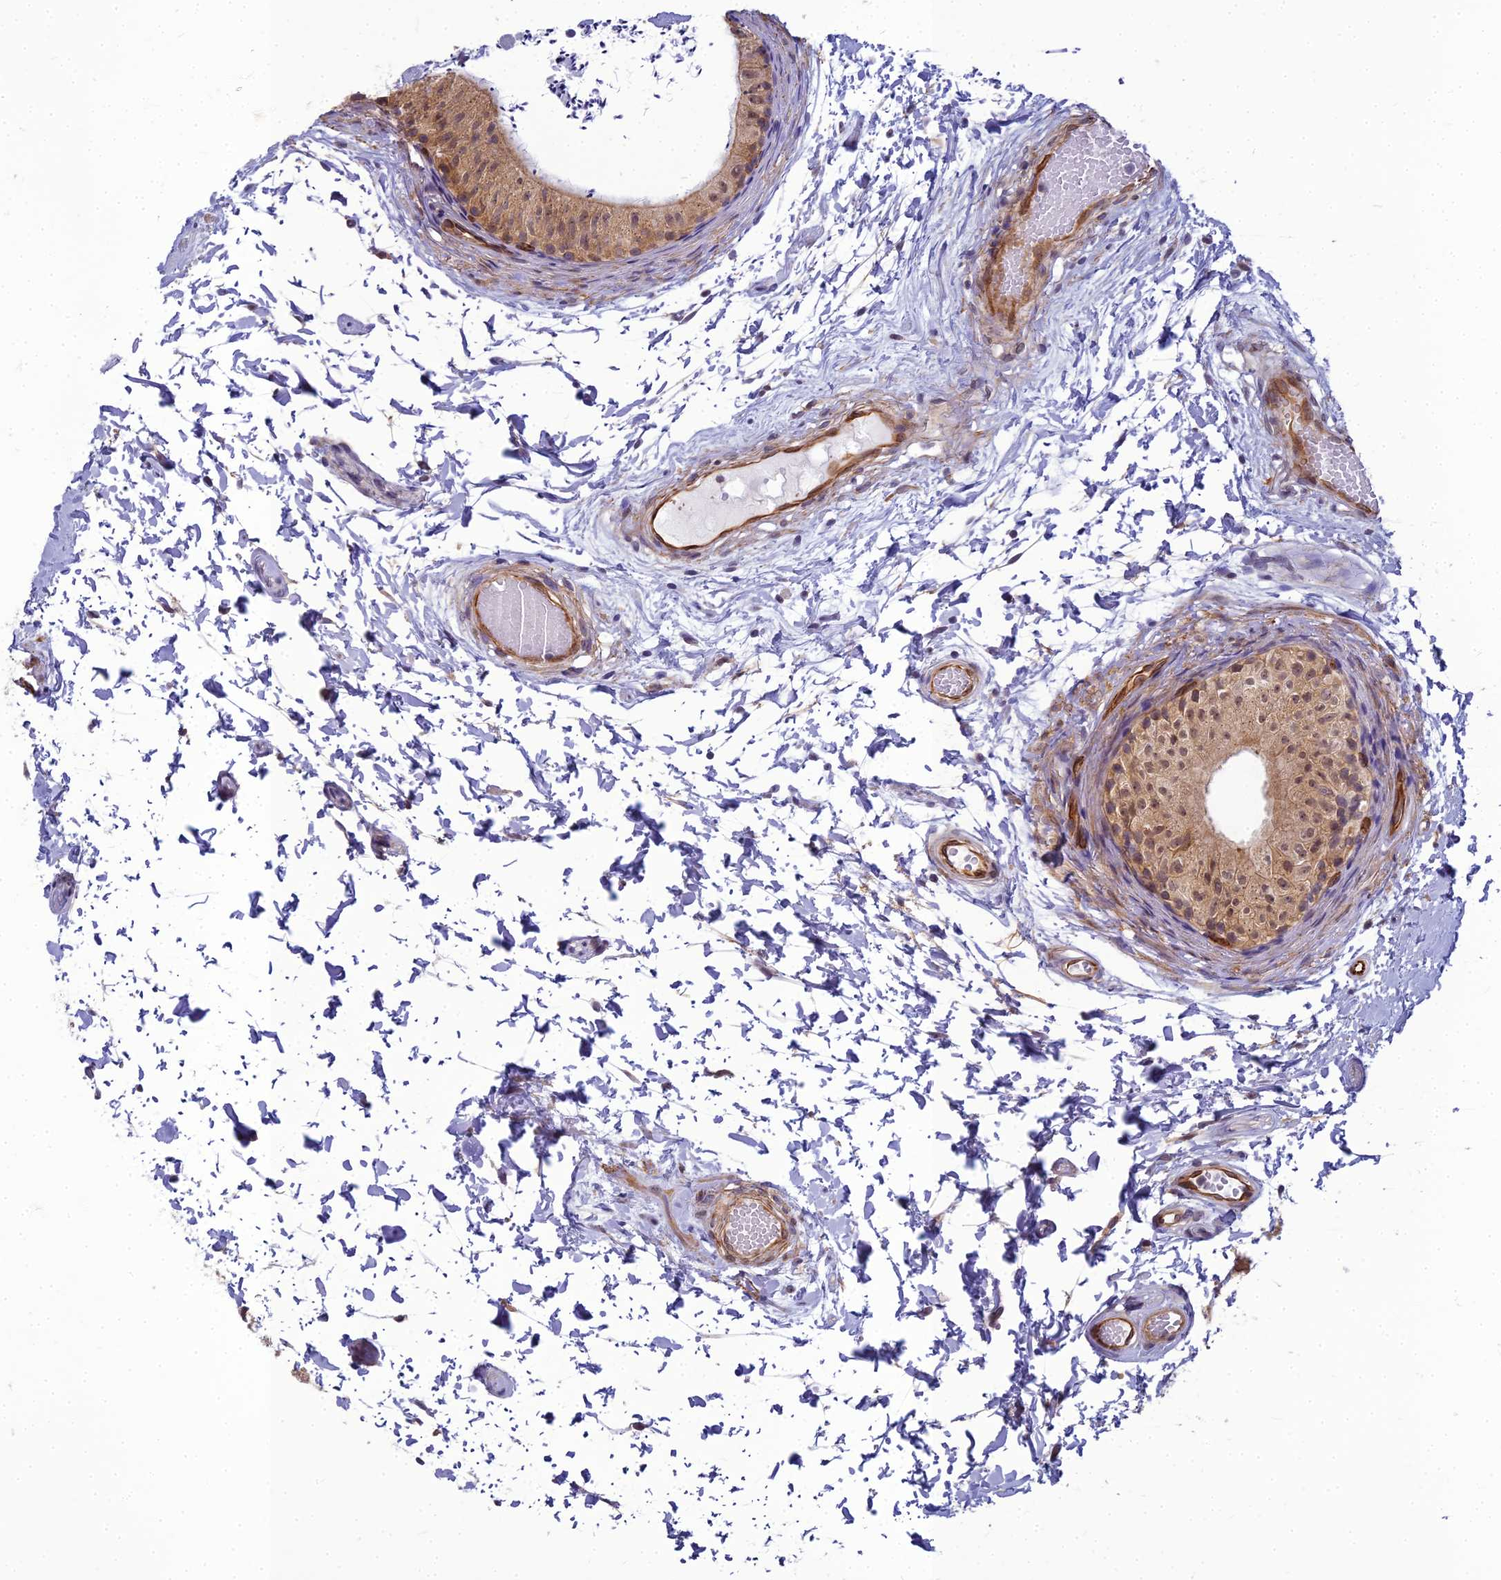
{"staining": {"intensity": "moderate", "quantity": ">75%", "location": "cytoplasmic/membranous,nuclear"}, "tissue": "epididymis", "cell_type": "Glandular cells", "image_type": "normal", "snomed": [{"axis": "morphology", "description": "Normal tissue, NOS"}, {"axis": "topography", "description": "Epididymis"}], "caption": "This is an image of IHC staining of benign epididymis, which shows moderate positivity in the cytoplasmic/membranous,nuclear of glandular cells.", "gene": "RGL3", "patient": {"sex": "male", "age": 50}}